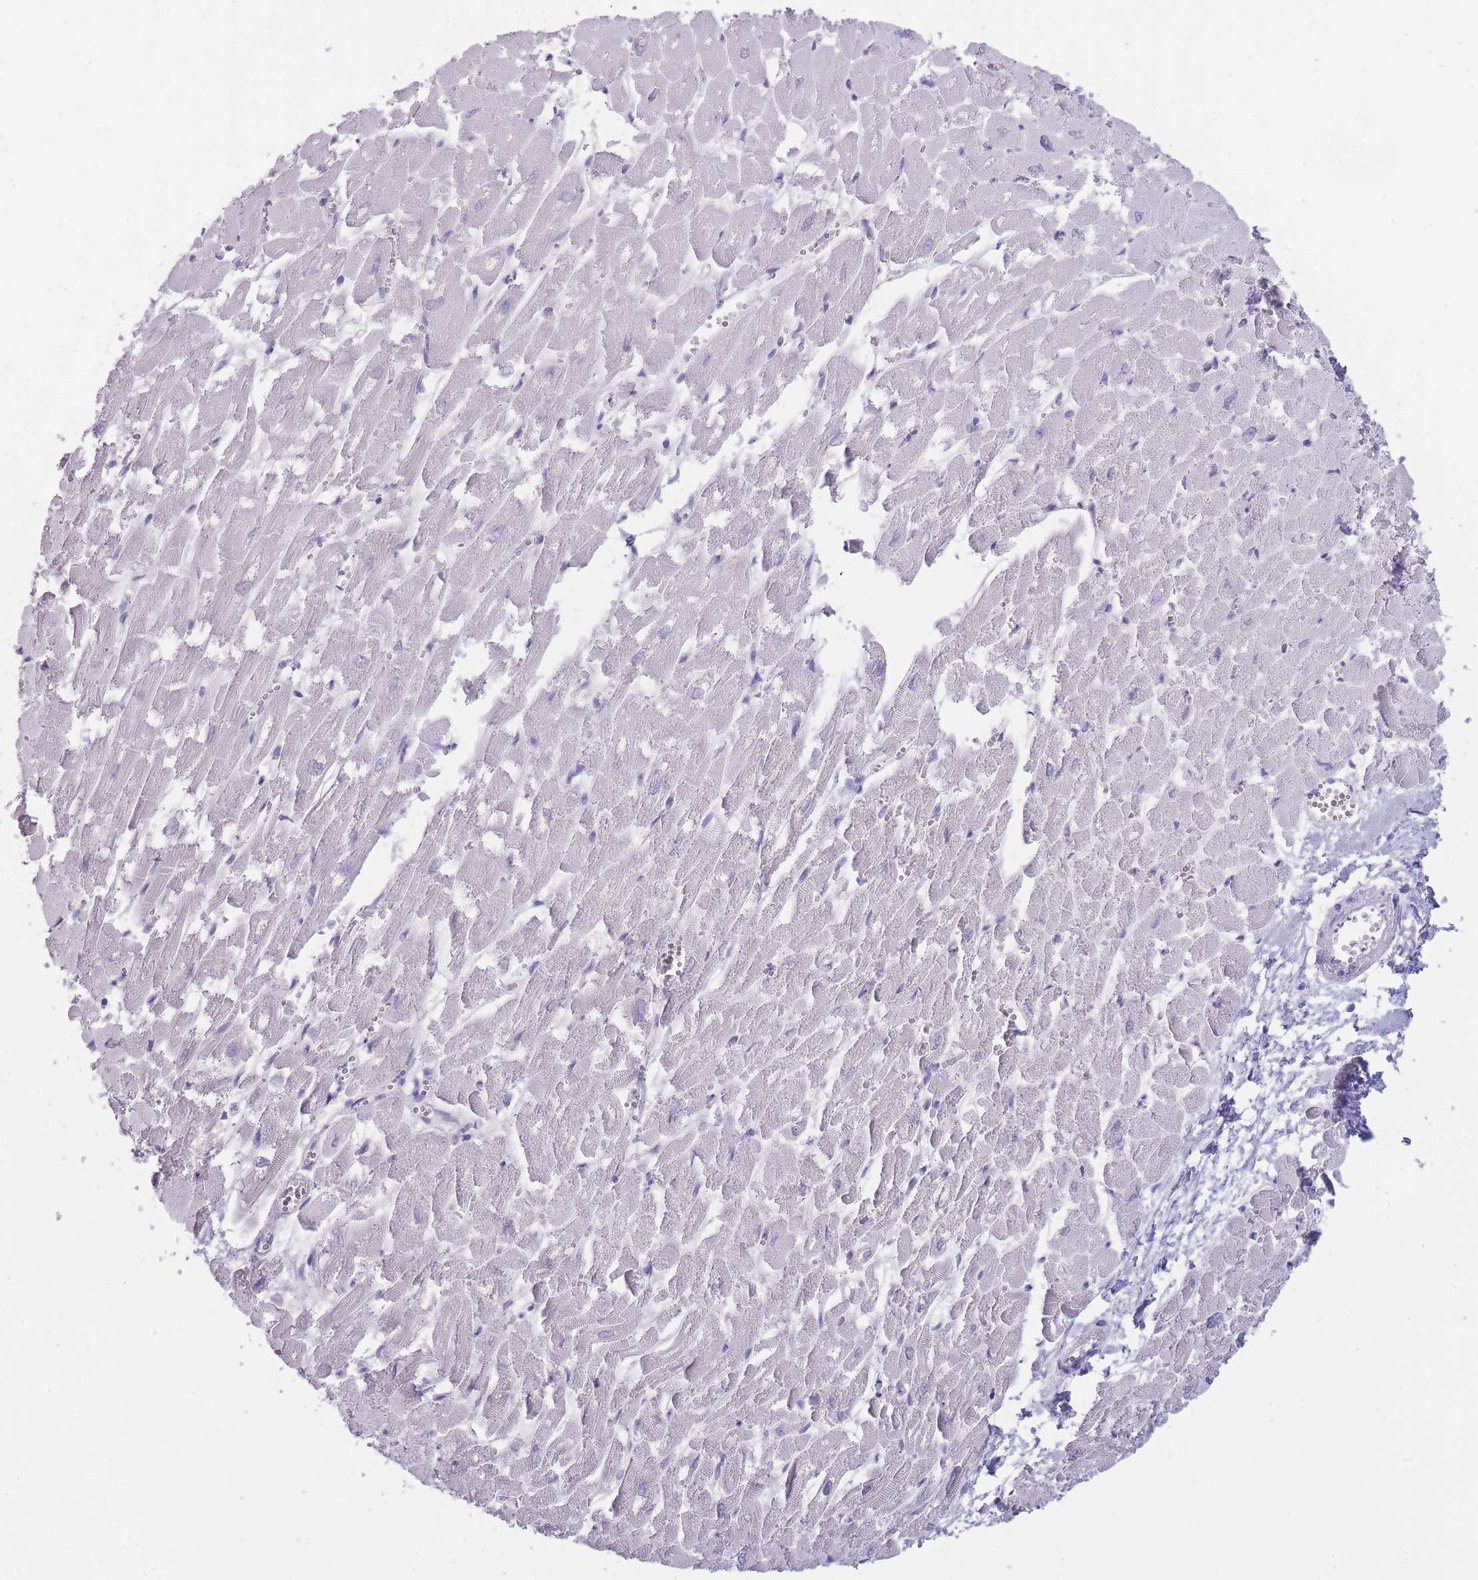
{"staining": {"intensity": "negative", "quantity": "none", "location": "none"}, "tissue": "heart muscle", "cell_type": "Cardiomyocytes", "image_type": "normal", "snomed": [{"axis": "morphology", "description": "Normal tissue, NOS"}, {"axis": "topography", "description": "Heart"}], "caption": "IHC of benign human heart muscle exhibits no expression in cardiomyocytes. Nuclei are stained in blue.", "gene": "DCANP1", "patient": {"sex": "male", "age": 54}}